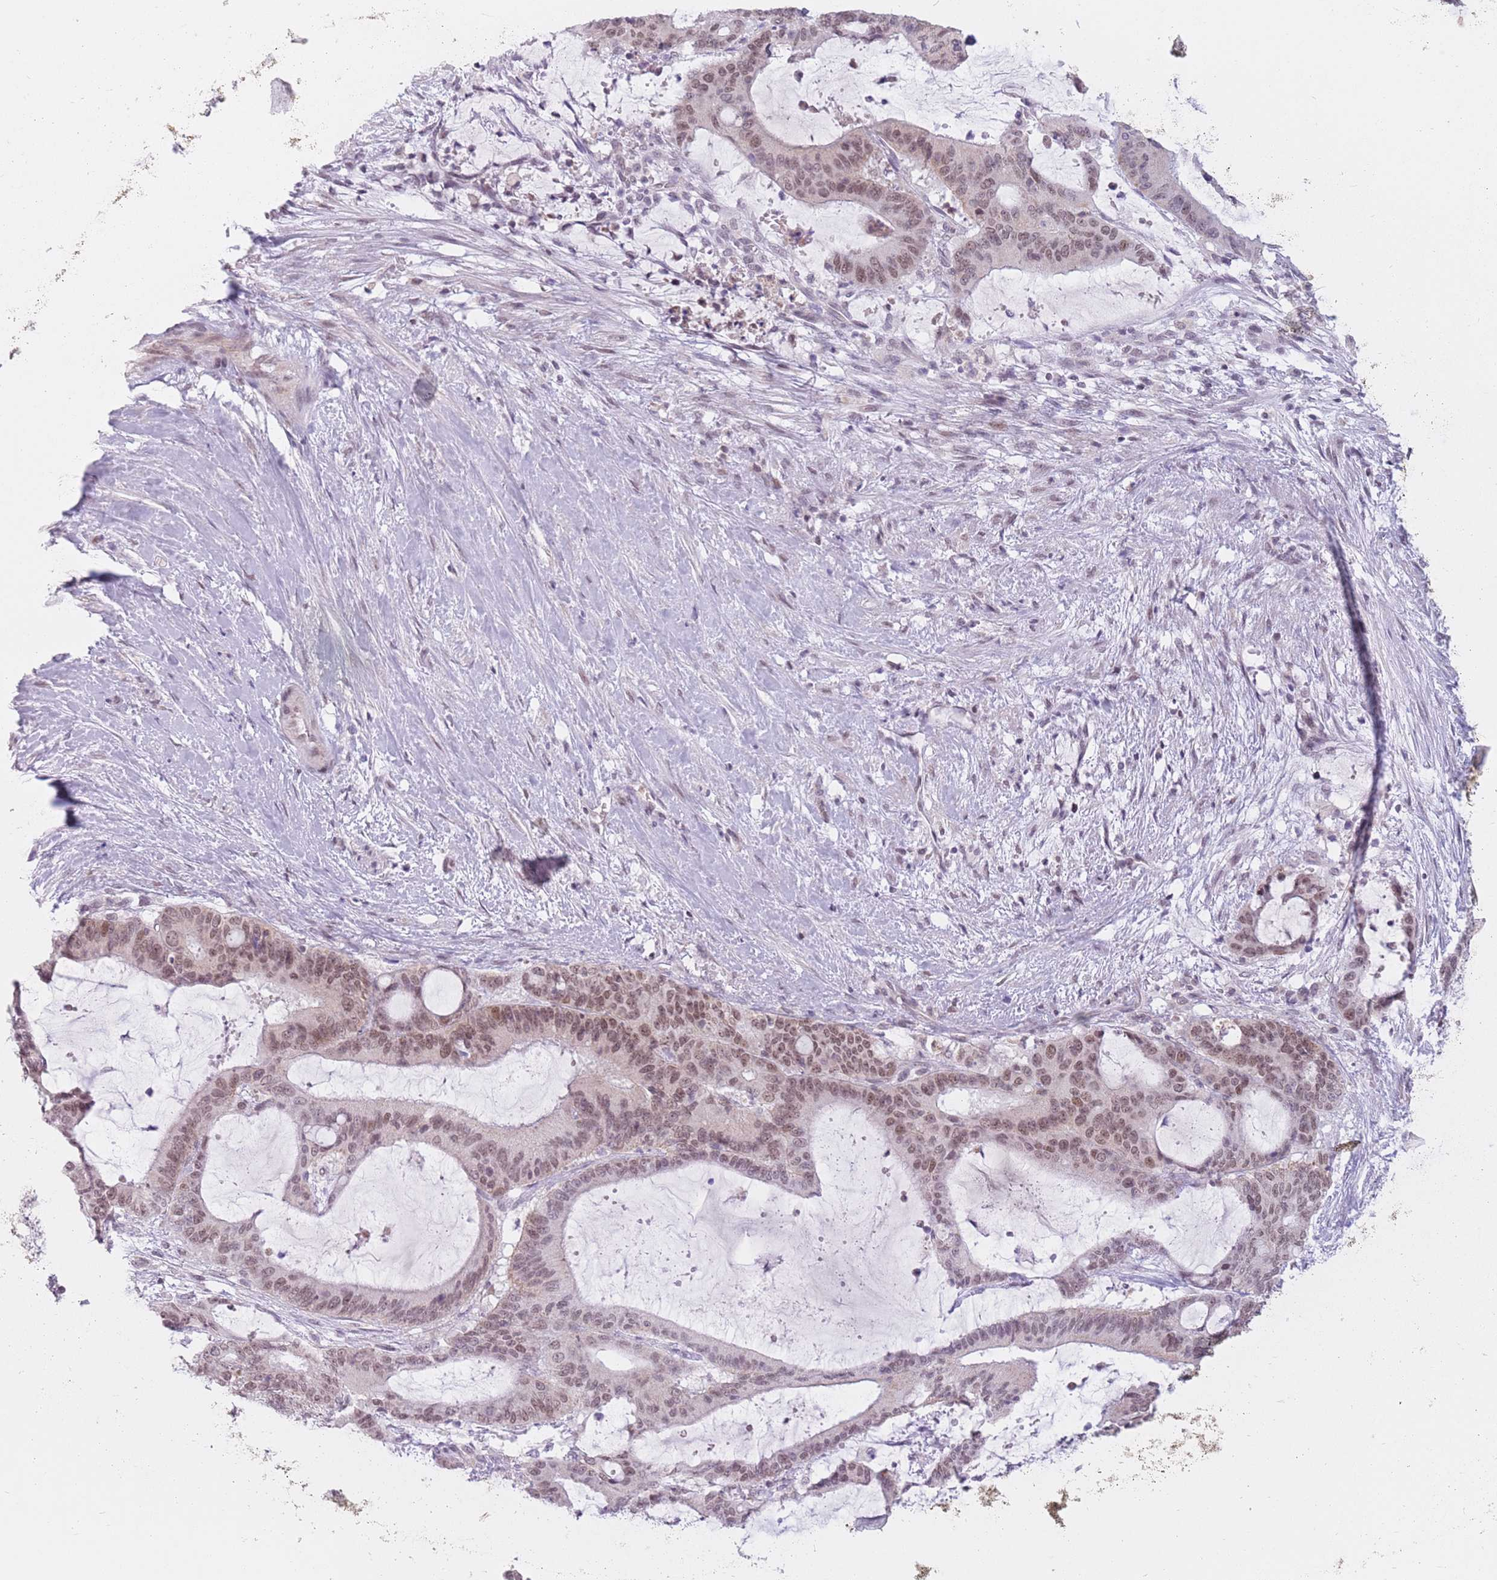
{"staining": {"intensity": "moderate", "quantity": "25%-75%", "location": "nuclear"}, "tissue": "liver cancer", "cell_type": "Tumor cells", "image_type": "cancer", "snomed": [{"axis": "morphology", "description": "Normal tissue, NOS"}, {"axis": "morphology", "description": "Cholangiocarcinoma"}, {"axis": "topography", "description": "Liver"}, {"axis": "topography", "description": "Peripheral nerve tissue"}], "caption": "Protein staining of liver cholangiocarcinoma tissue shows moderate nuclear expression in approximately 25%-75% of tumor cells. Nuclei are stained in blue.", "gene": "ZNF574", "patient": {"sex": "female", "age": 73}}